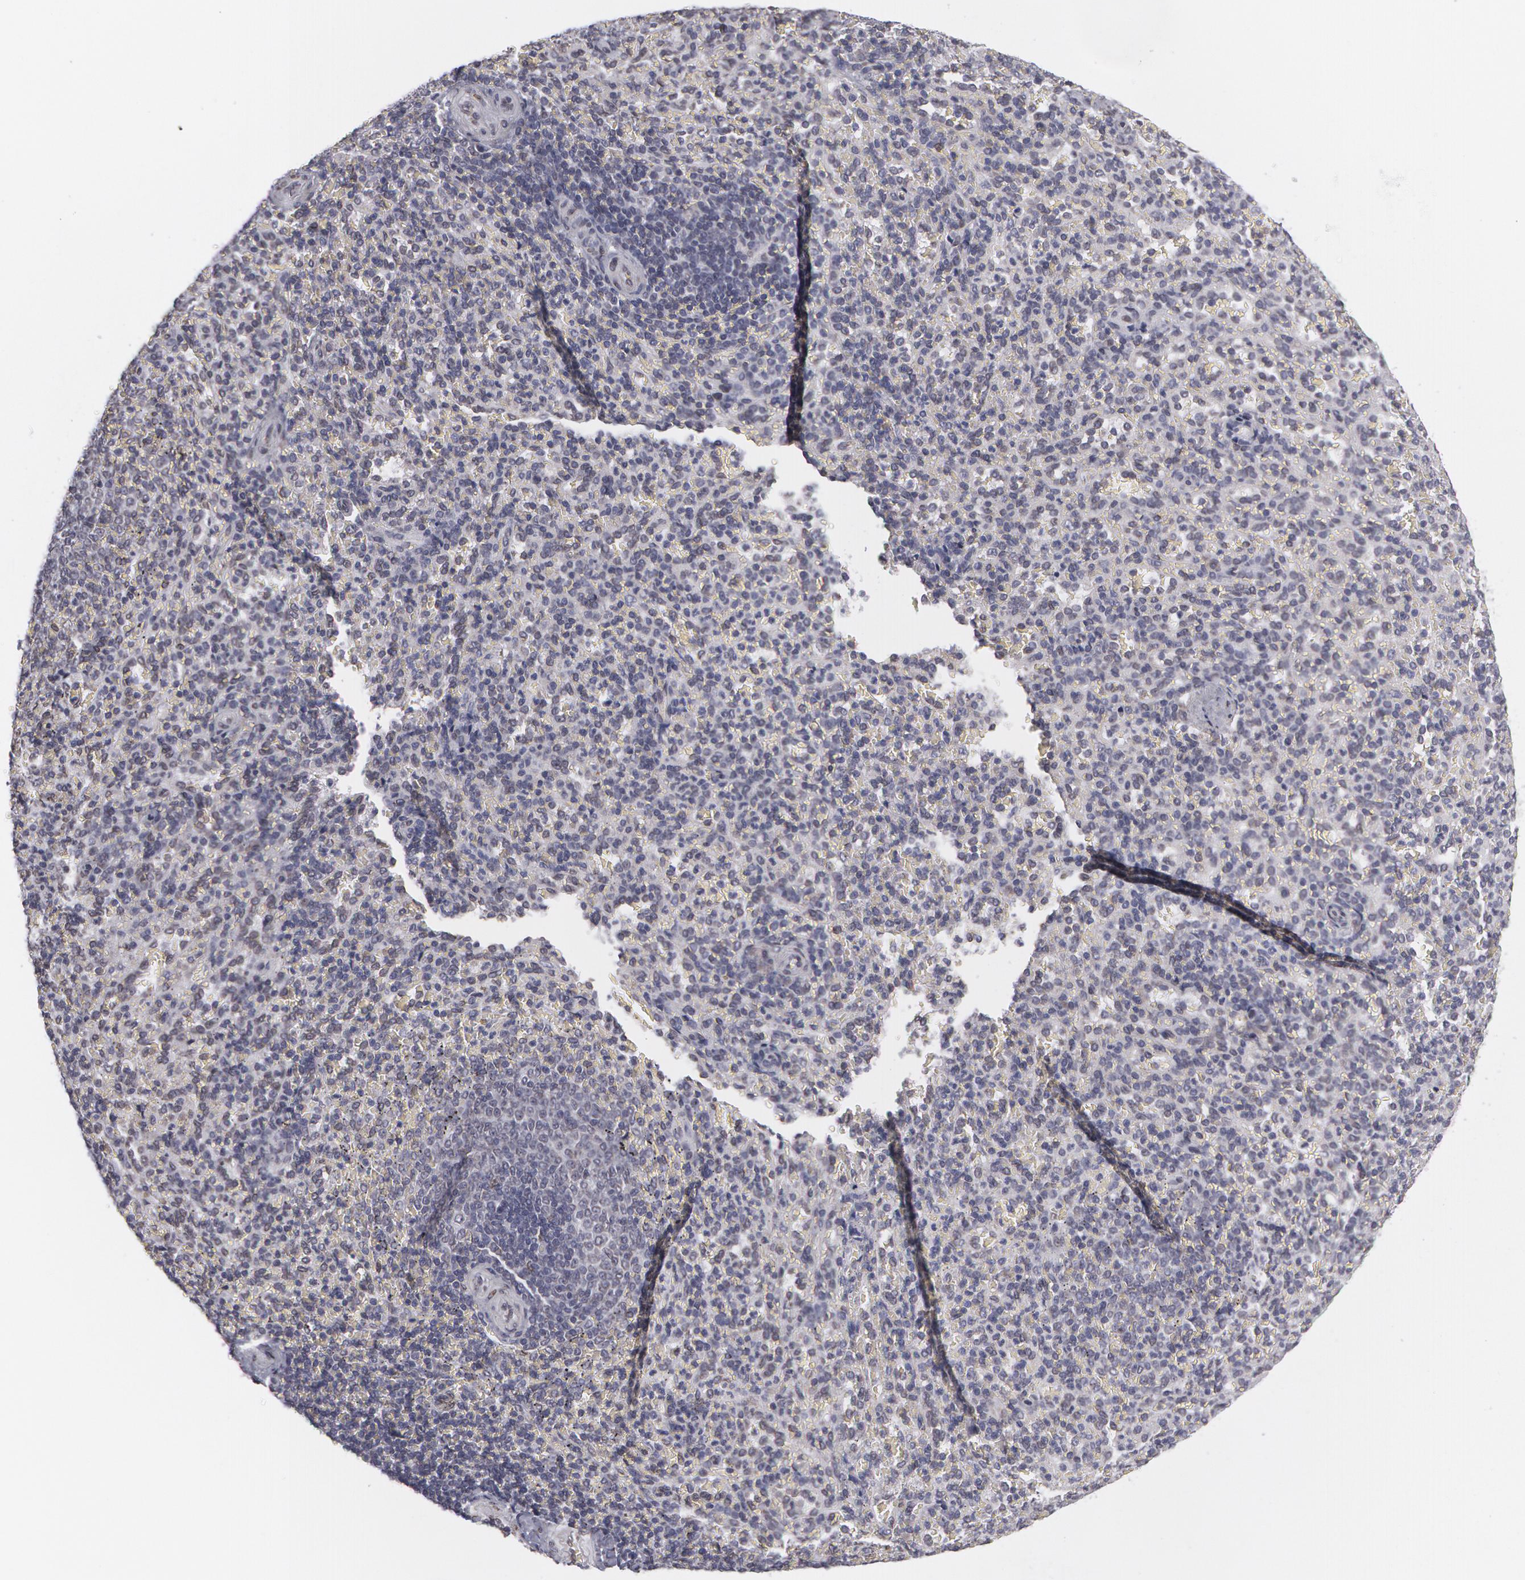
{"staining": {"intensity": "negative", "quantity": "none", "location": "none"}, "tissue": "spleen", "cell_type": "Cells in red pulp", "image_type": "normal", "snomed": [{"axis": "morphology", "description": "Normal tissue, NOS"}, {"axis": "topography", "description": "Spleen"}], "caption": "This is an immunohistochemistry (IHC) photomicrograph of unremarkable human spleen. There is no expression in cells in red pulp.", "gene": "EMD", "patient": {"sex": "female", "age": 21}}